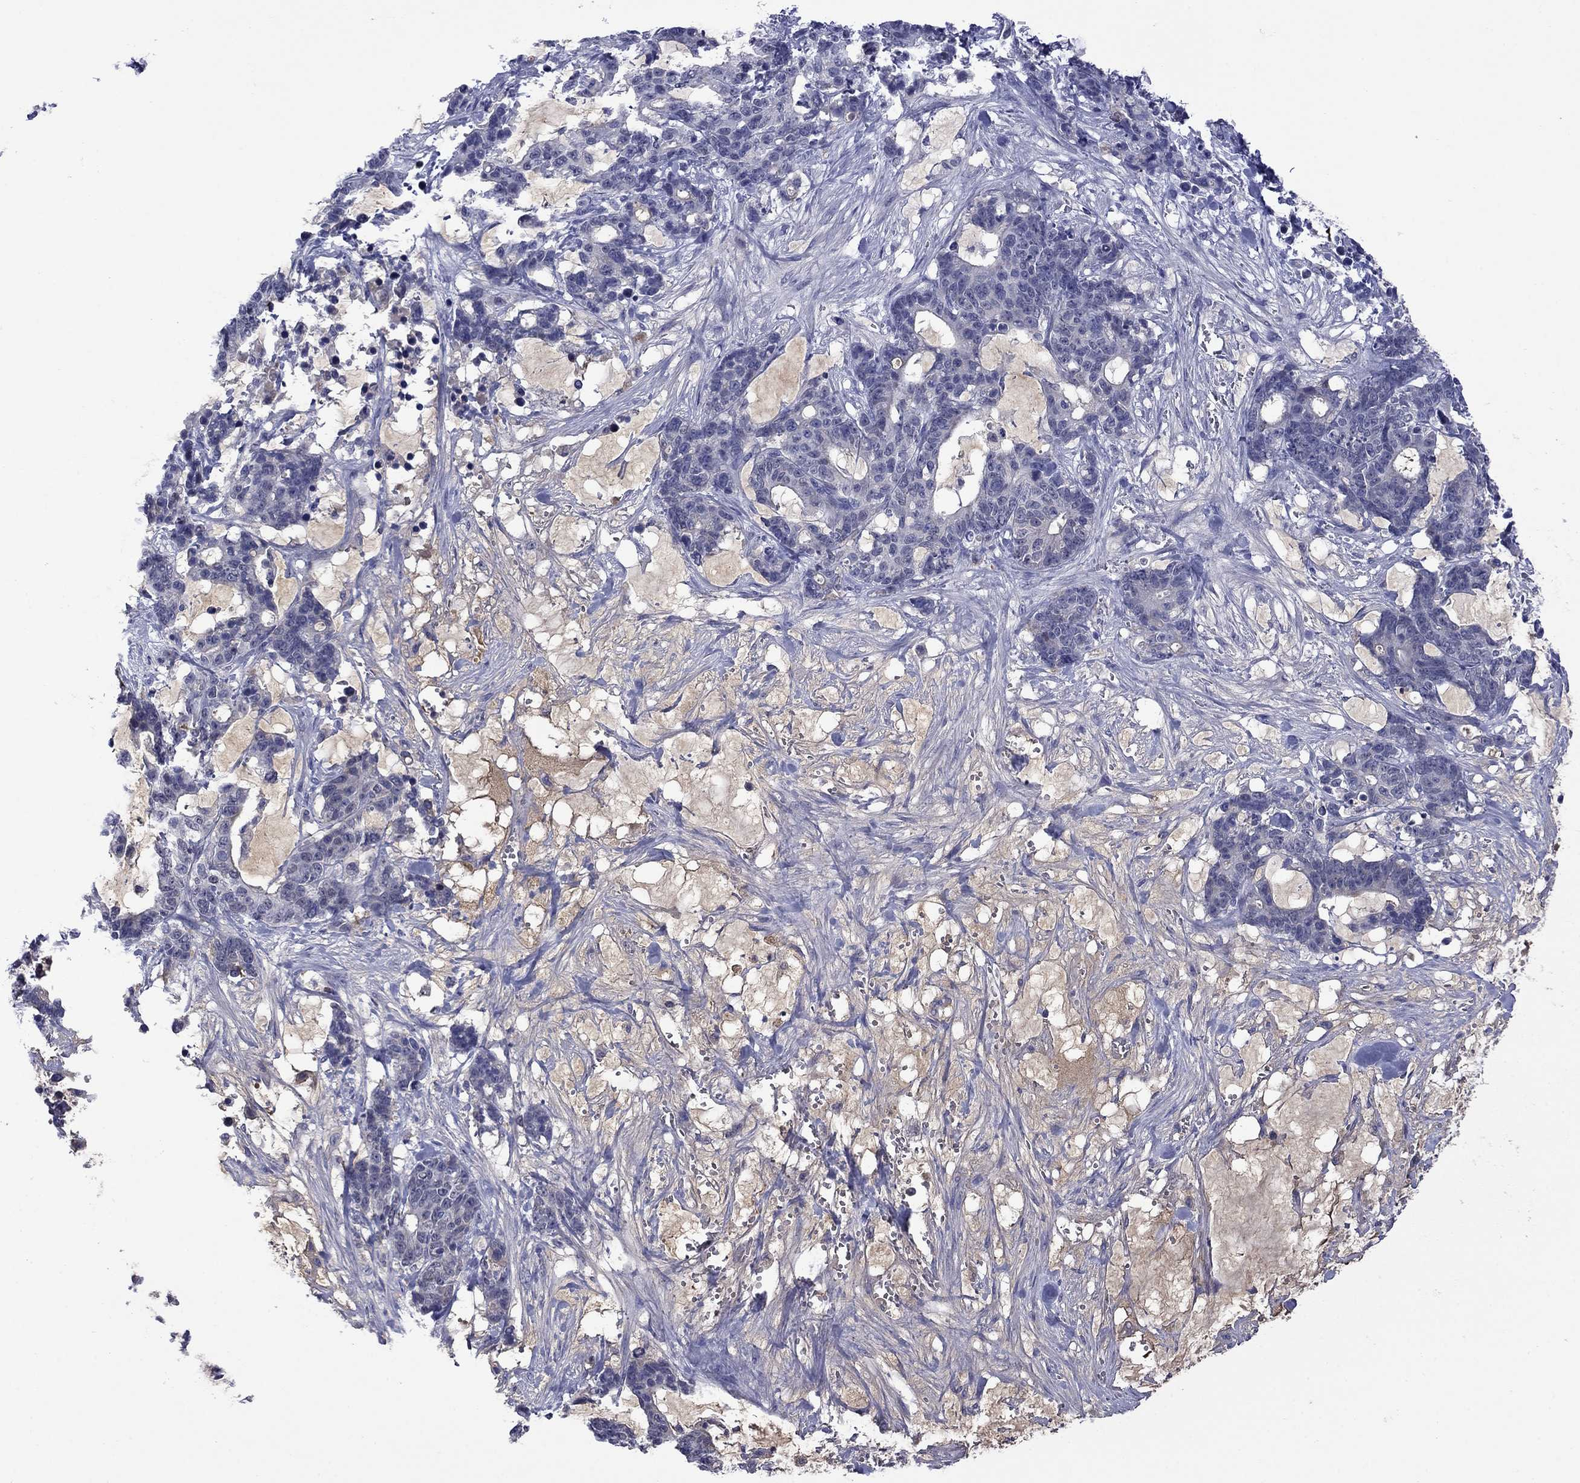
{"staining": {"intensity": "negative", "quantity": "none", "location": "none"}, "tissue": "stomach cancer", "cell_type": "Tumor cells", "image_type": "cancer", "snomed": [{"axis": "morphology", "description": "Normal tissue, NOS"}, {"axis": "morphology", "description": "Adenocarcinoma, NOS"}, {"axis": "topography", "description": "Stomach"}], "caption": "Stomach cancer (adenocarcinoma) stained for a protein using IHC displays no expression tumor cells.", "gene": "APOA2", "patient": {"sex": "female", "age": 64}}